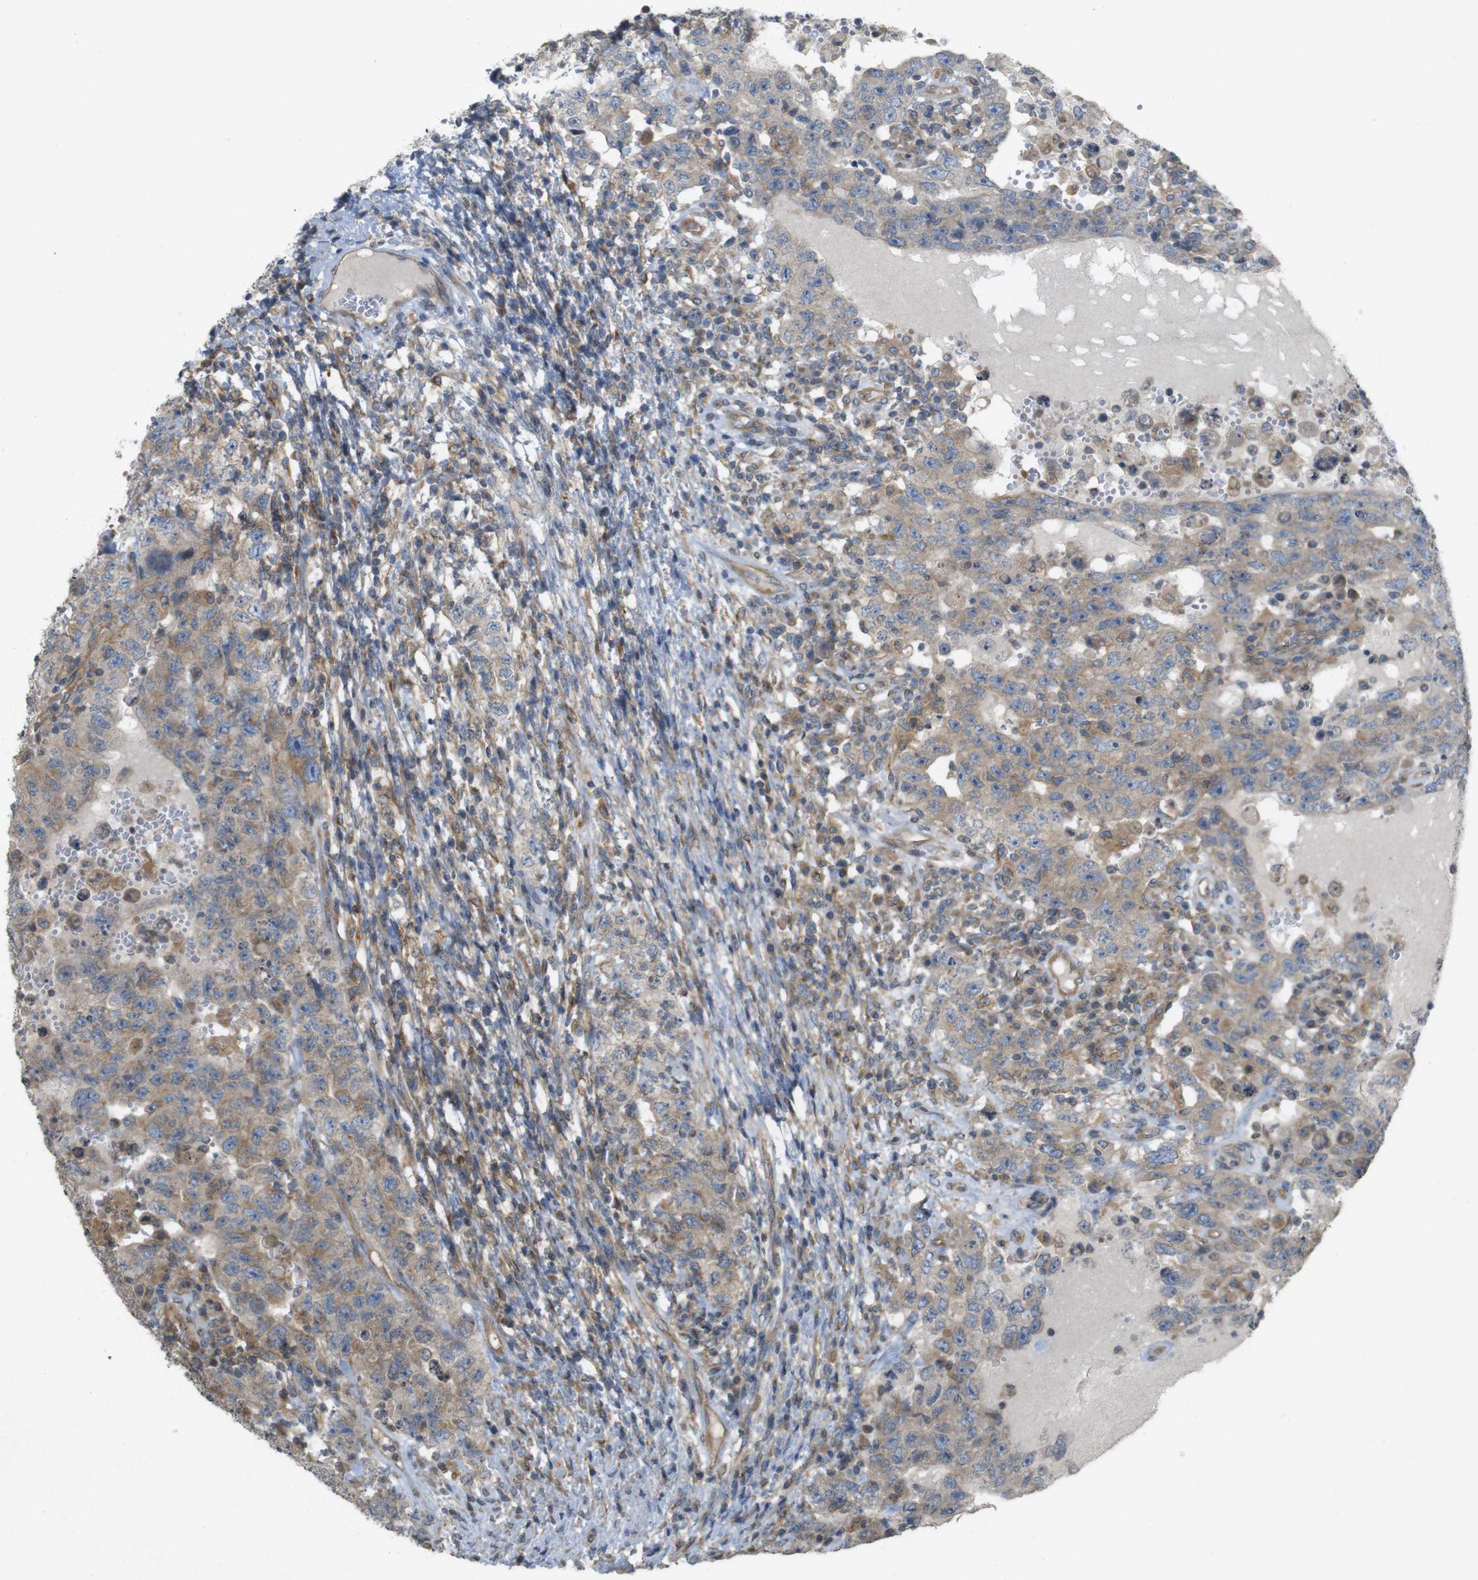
{"staining": {"intensity": "weak", "quantity": ">75%", "location": "cytoplasmic/membranous"}, "tissue": "testis cancer", "cell_type": "Tumor cells", "image_type": "cancer", "snomed": [{"axis": "morphology", "description": "Carcinoma, Embryonal, NOS"}, {"axis": "topography", "description": "Testis"}], "caption": "IHC micrograph of neoplastic tissue: embryonal carcinoma (testis) stained using IHC displays low levels of weak protein expression localized specifically in the cytoplasmic/membranous of tumor cells, appearing as a cytoplasmic/membranous brown color.", "gene": "KIF5B", "patient": {"sex": "male", "age": 26}}